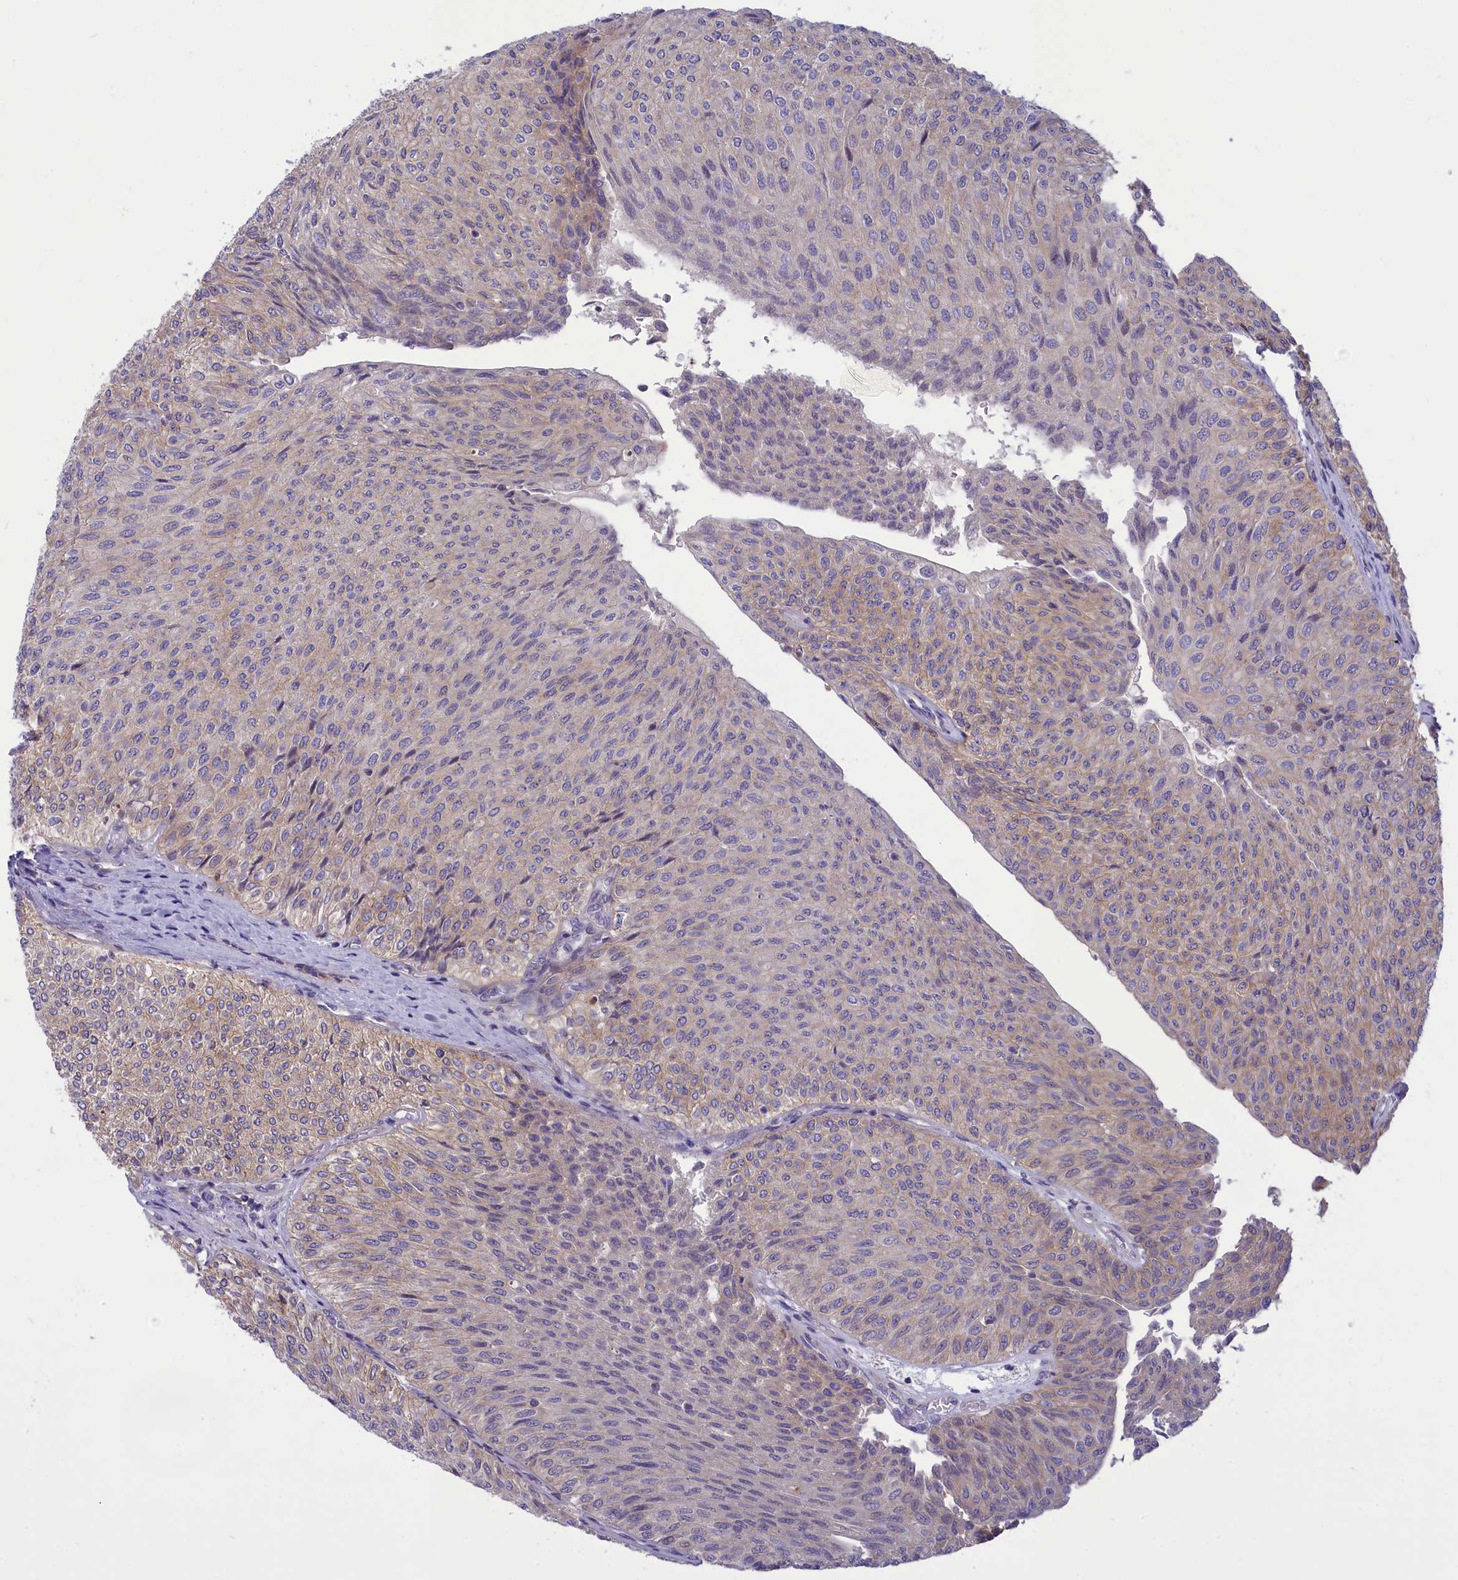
{"staining": {"intensity": "weak", "quantity": "25%-75%", "location": "cytoplasmic/membranous"}, "tissue": "urothelial cancer", "cell_type": "Tumor cells", "image_type": "cancer", "snomed": [{"axis": "morphology", "description": "Urothelial carcinoma, Low grade"}, {"axis": "topography", "description": "Urinary bladder"}], "caption": "Immunohistochemical staining of urothelial cancer shows low levels of weak cytoplasmic/membranous protein staining in about 25%-75% of tumor cells. (DAB (3,3'-diaminobenzidine) IHC, brown staining for protein, blue staining for nuclei).", "gene": "CORO2A", "patient": {"sex": "male", "age": 78}}